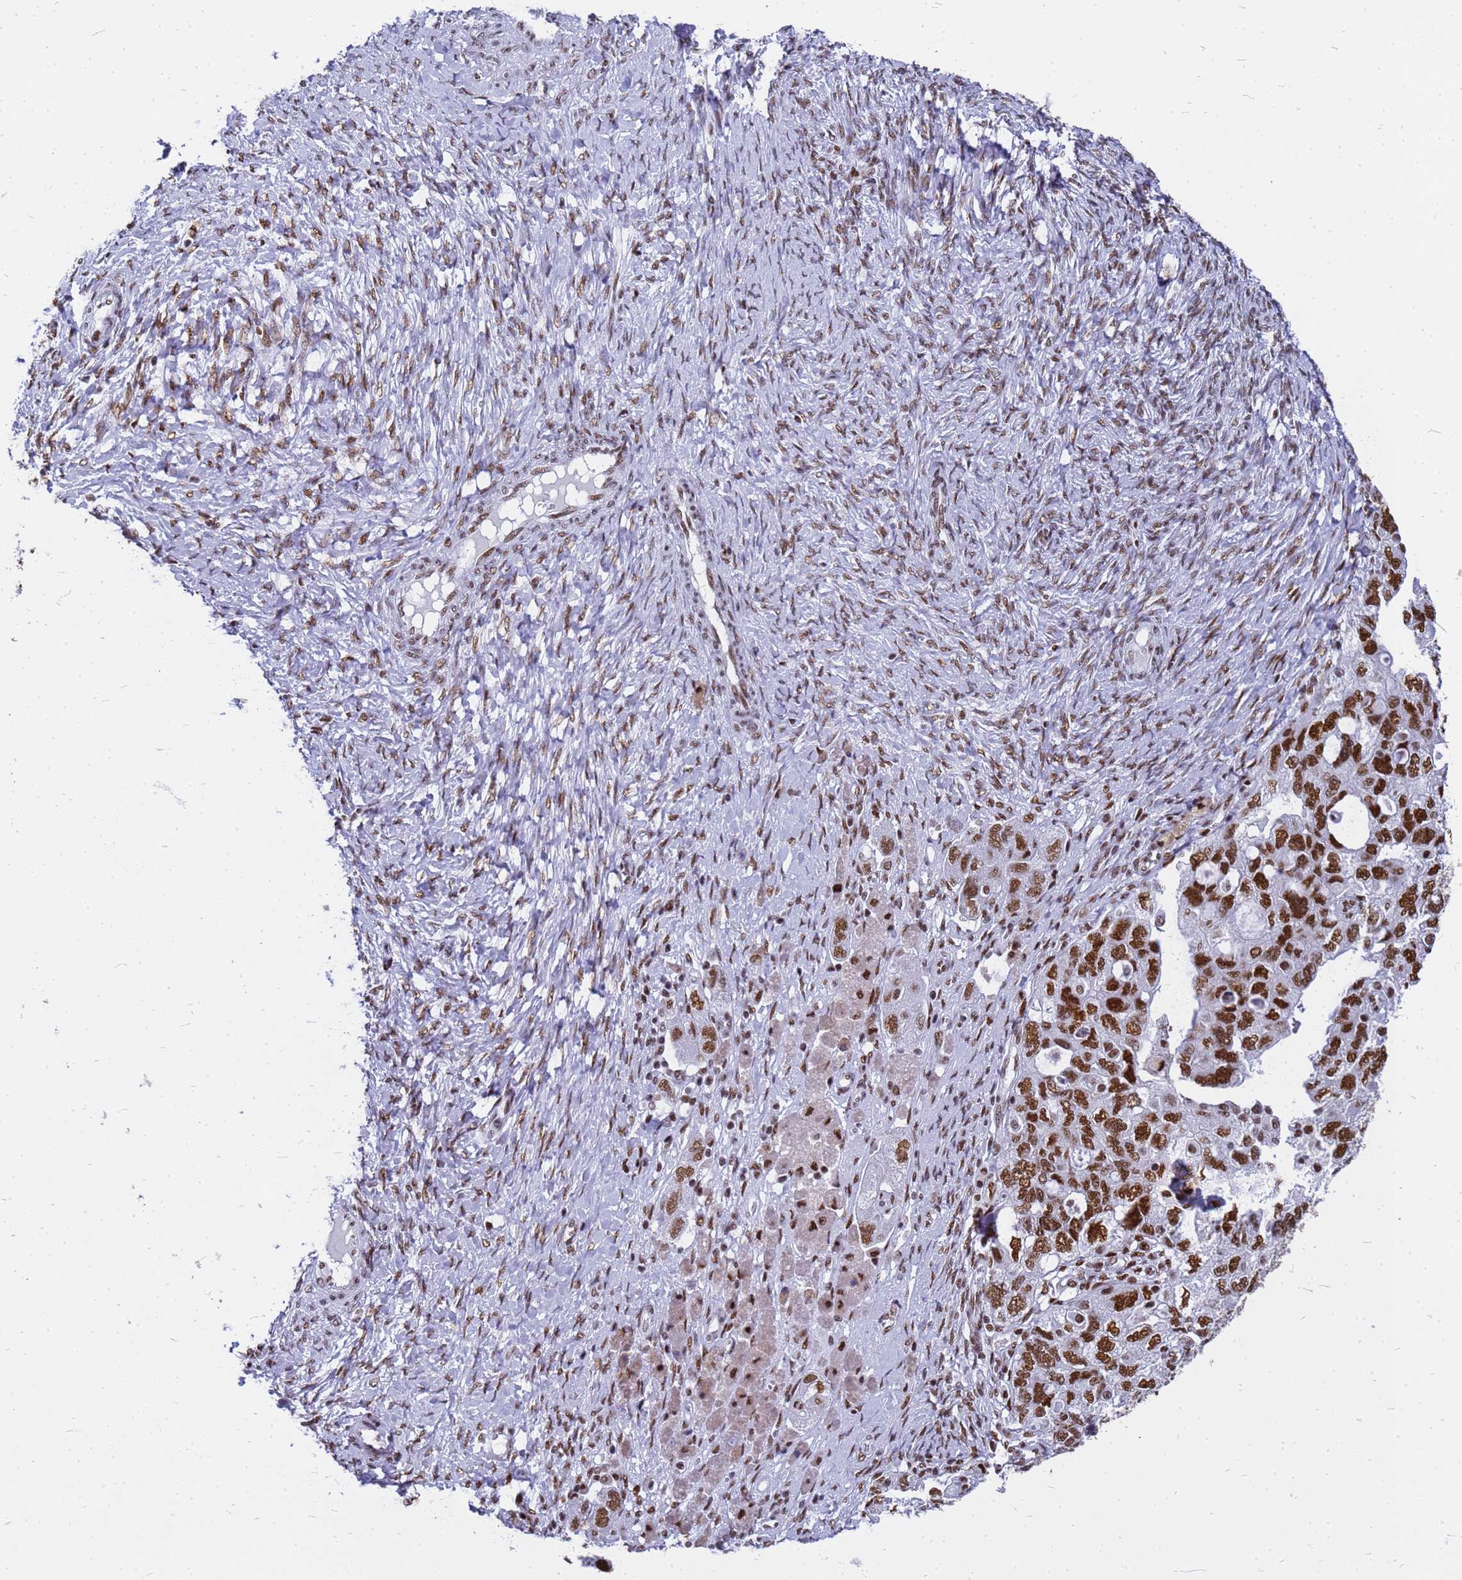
{"staining": {"intensity": "strong", "quantity": ">75%", "location": "nuclear"}, "tissue": "ovarian cancer", "cell_type": "Tumor cells", "image_type": "cancer", "snomed": [{"axis": "morphology", "description": "Carcinoma, NOS"}, {"axis": "morphology", "description": "Cystadenocarcinoma, serous, NOS"}, {"axis": "topography", "description": "Ovary"}], "caption": "Immunohistochemistry of human ovarian cancer (carcinoma) demonstrates high levels of strong nuclear expression in approximately >75% of tumor cells.", "gene": "SART3", "patient": {"sex": "female", "age": 69}}